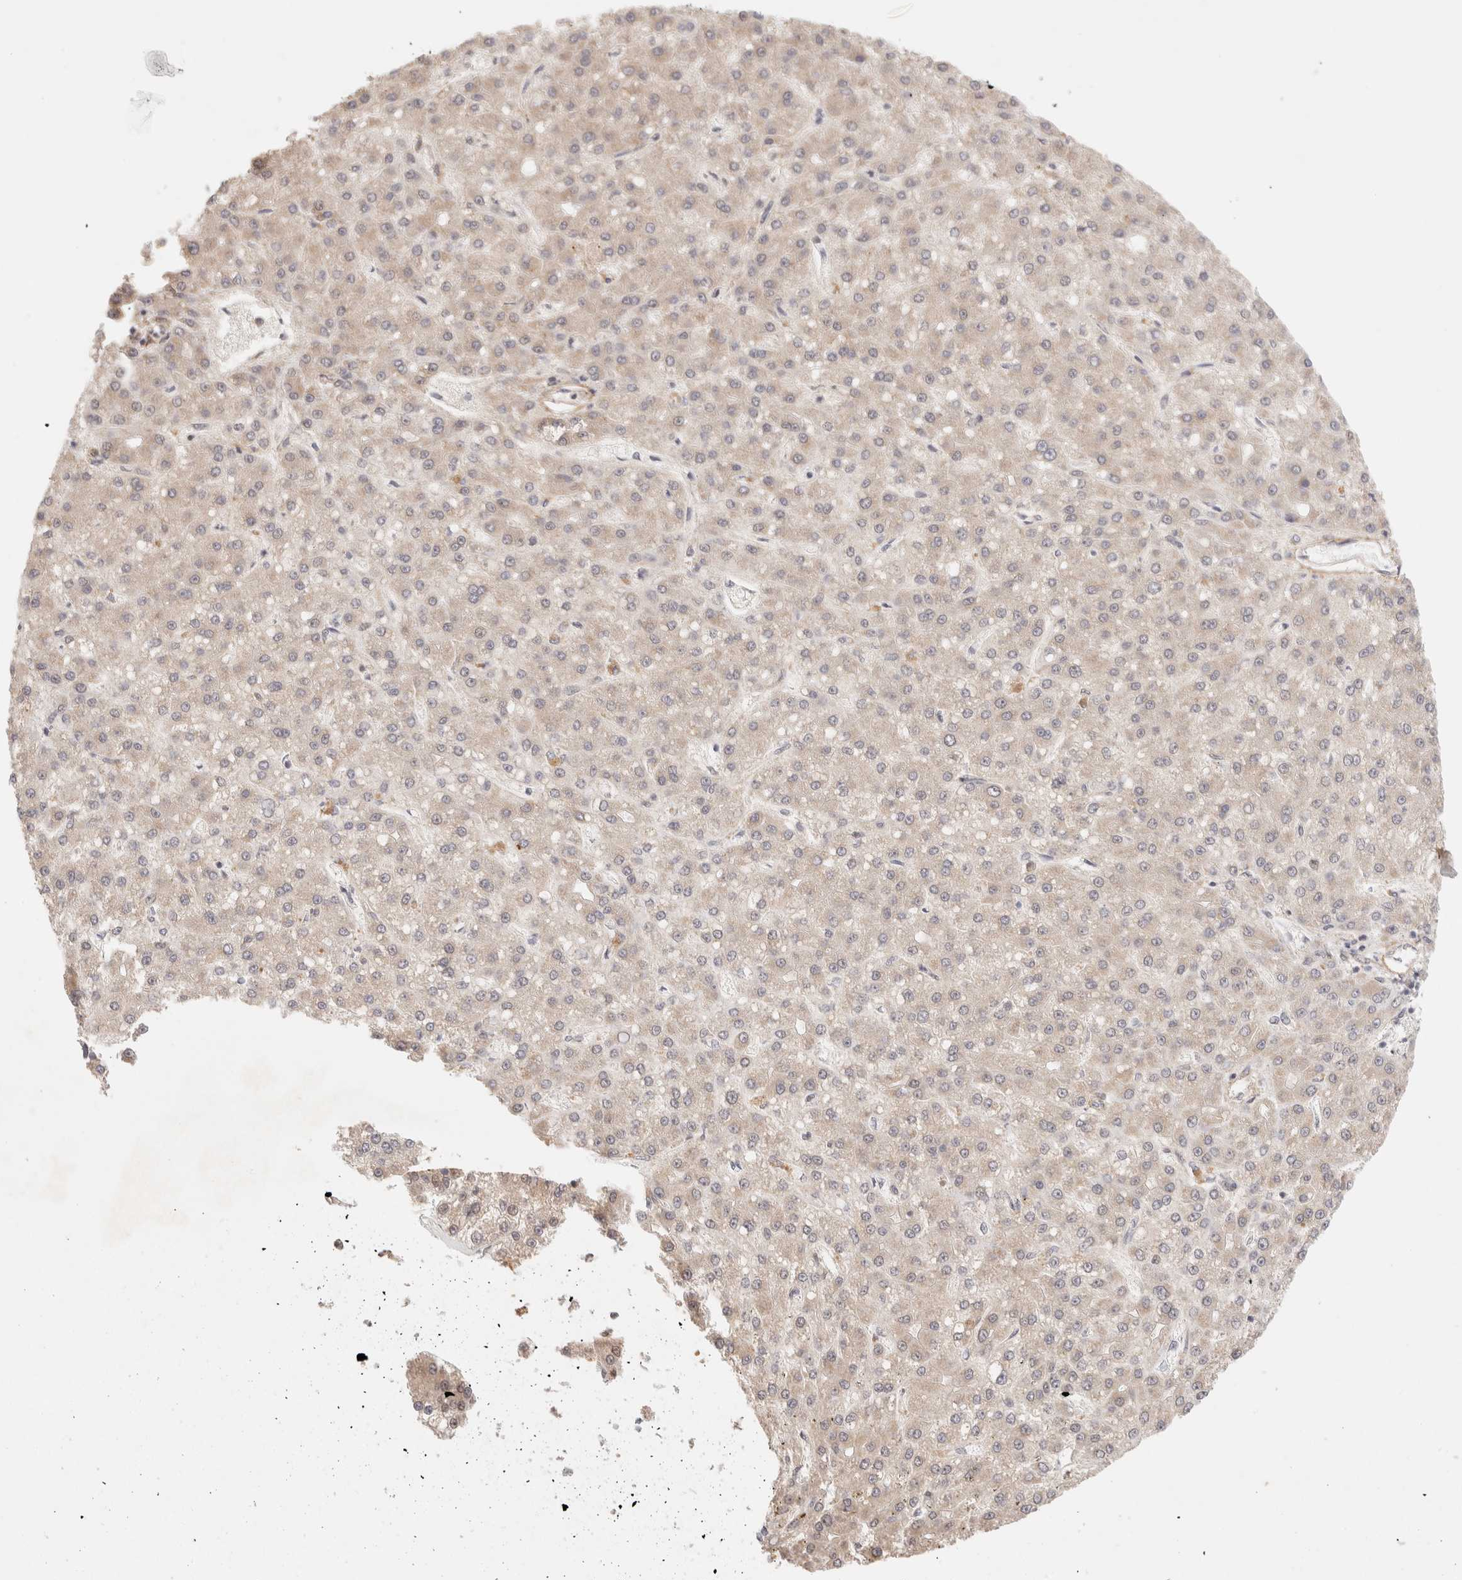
{"staining": {"intensity": "weak", "quantity": "25%-75%", "location": "cytoplasmic/membranous"}, "tissue": "liver cancer", "cell_type": "Tumor cells", "image_type": "cancer", "snomed": [{"axis": "morphology", "description": "Carcinoma, Hepatocellular, NOS"}, {"axis": "topography", "description": "Liver"}], "caption": "Protein expression analysis of liver cancer (hepatocellular carcinoma) displays weak cytoplasmic/membranous expression in approximately 25%-75% of tumor cells.", "gene": "BRPF3", "patient": {"sex": "male", "age": 67}}